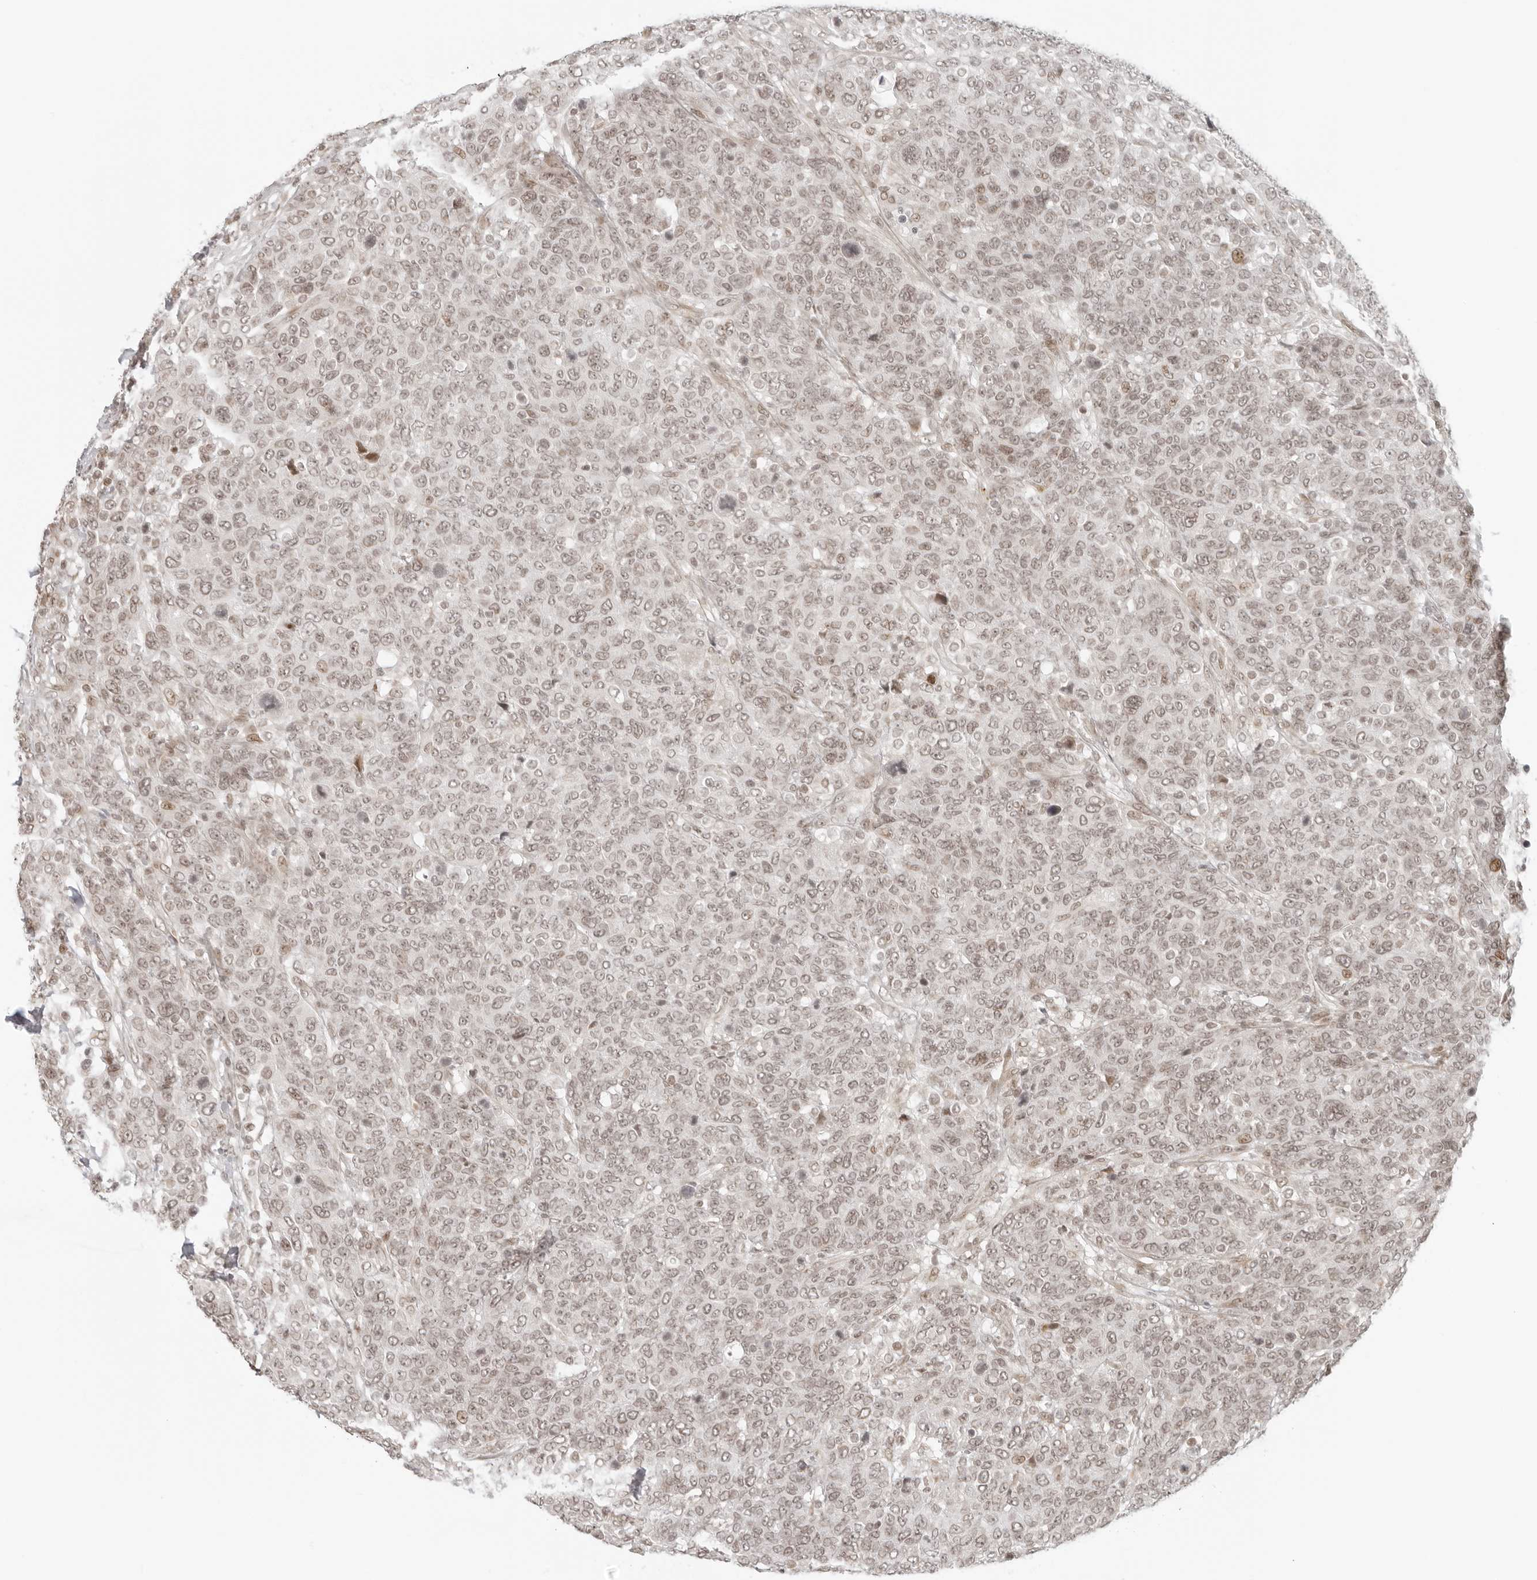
{"staining": {"intensity": "weak", "quantity": ">75%", "location": "nuclear"}, "tissue": "breast cancer", "cell_type": "Tumor cells", "image_type": "cancer", "snomed": [{"axis": "morphology", "description": "Duct carcinoma"}, {"axis": "topography", "description": "Breast"}], "caption": "The photomicrograph demonstrates a brown stain indicating the presence of a protein in the nuclear of tumor cells in breast intraductal carcinoma.", "gene": "ZNF407", "patient": {"sex": "female", "age": 37}}